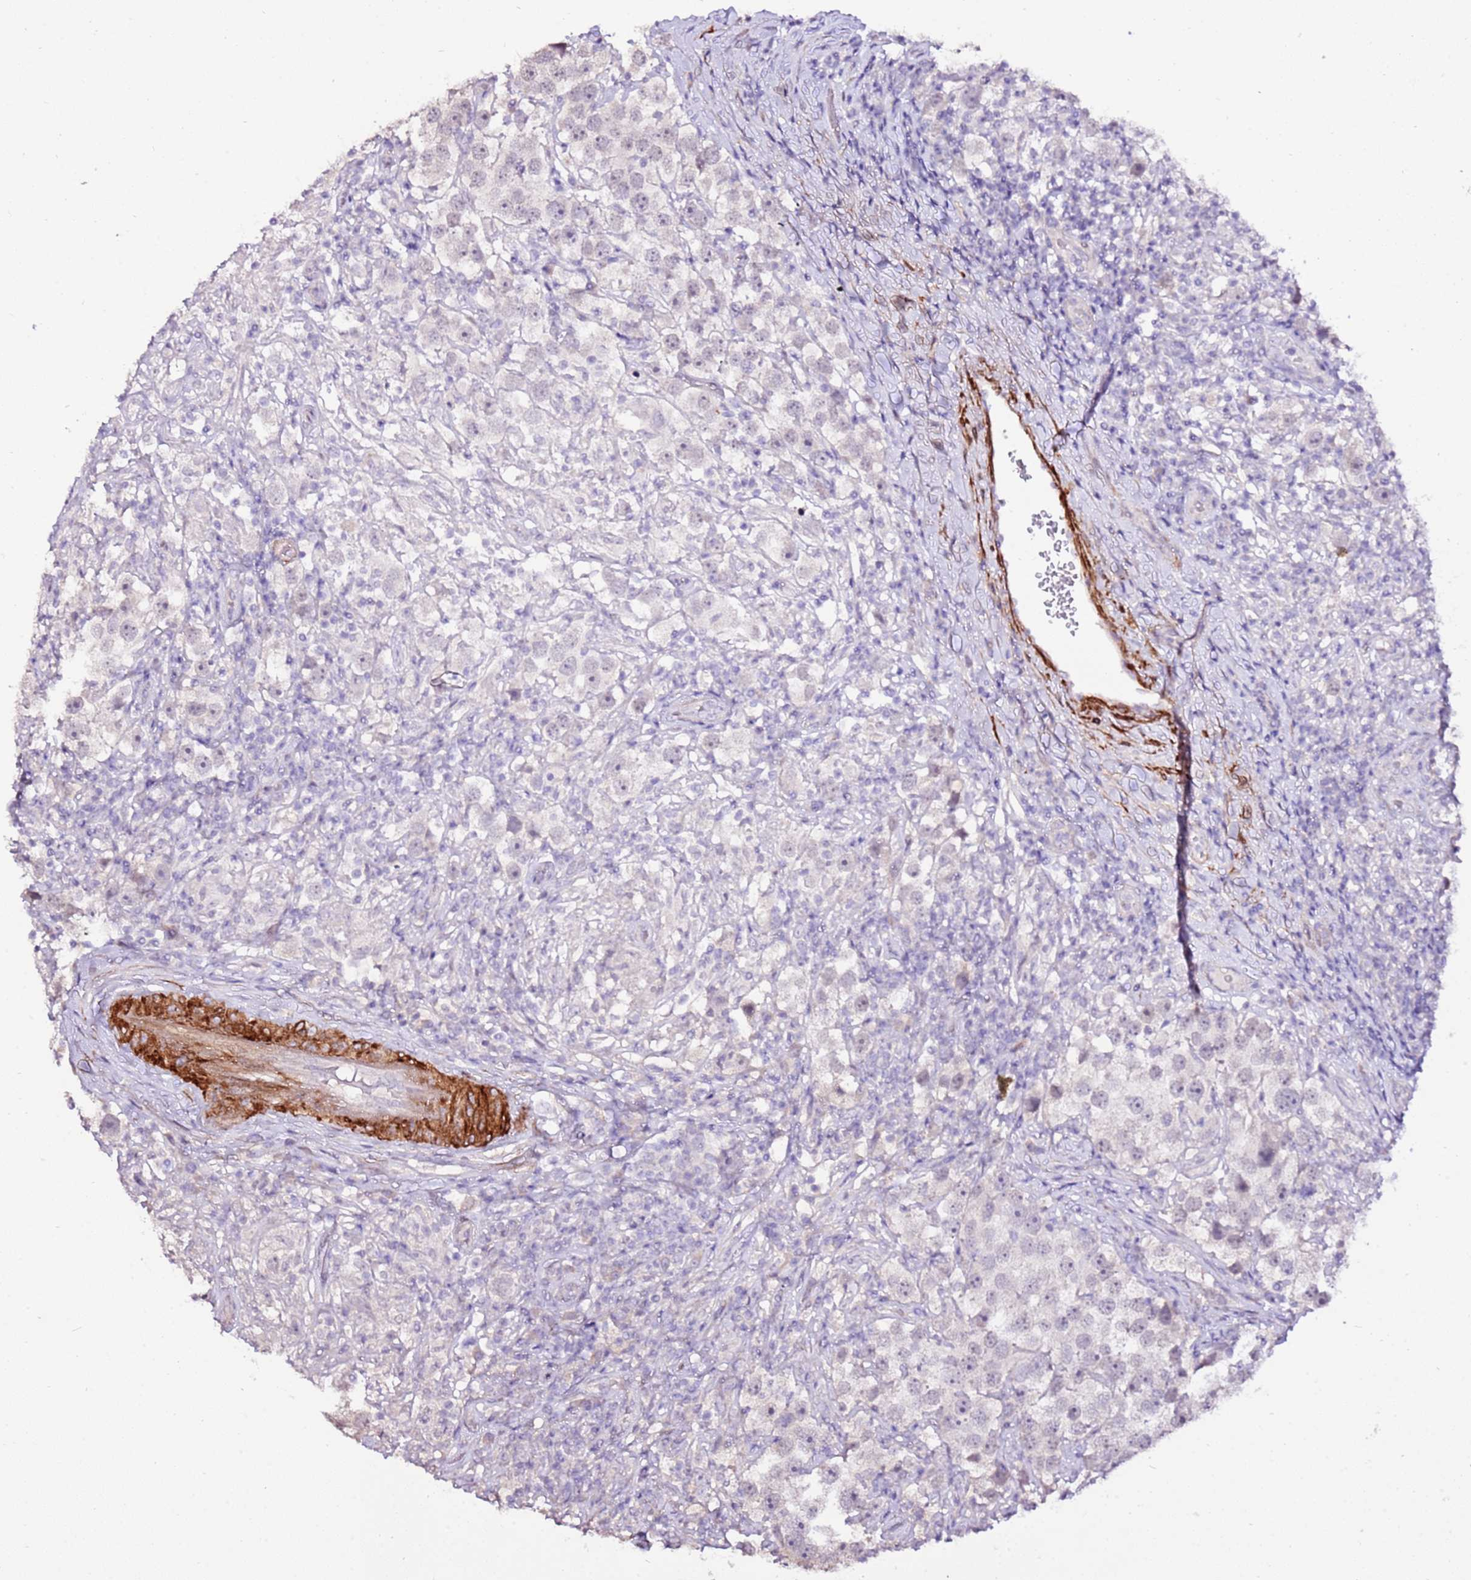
{"staining": {"intensity": "negative", "quantity": "none", "location": "none"}, "tissue": "testis cancer", "cell_type": "Tumor cells", "image_type": "cancer", "snomed": [{"axis": "morphology", "description": "Seminoma, NOS"}, {"axis": "topography", "description": "Testis"}], "caption": "A micrograph of testis cancer stained for a protein exhibits no brown staining in tumor cells.", "gene": "ART5", "patient": {"sex": "male", "age": 49}}